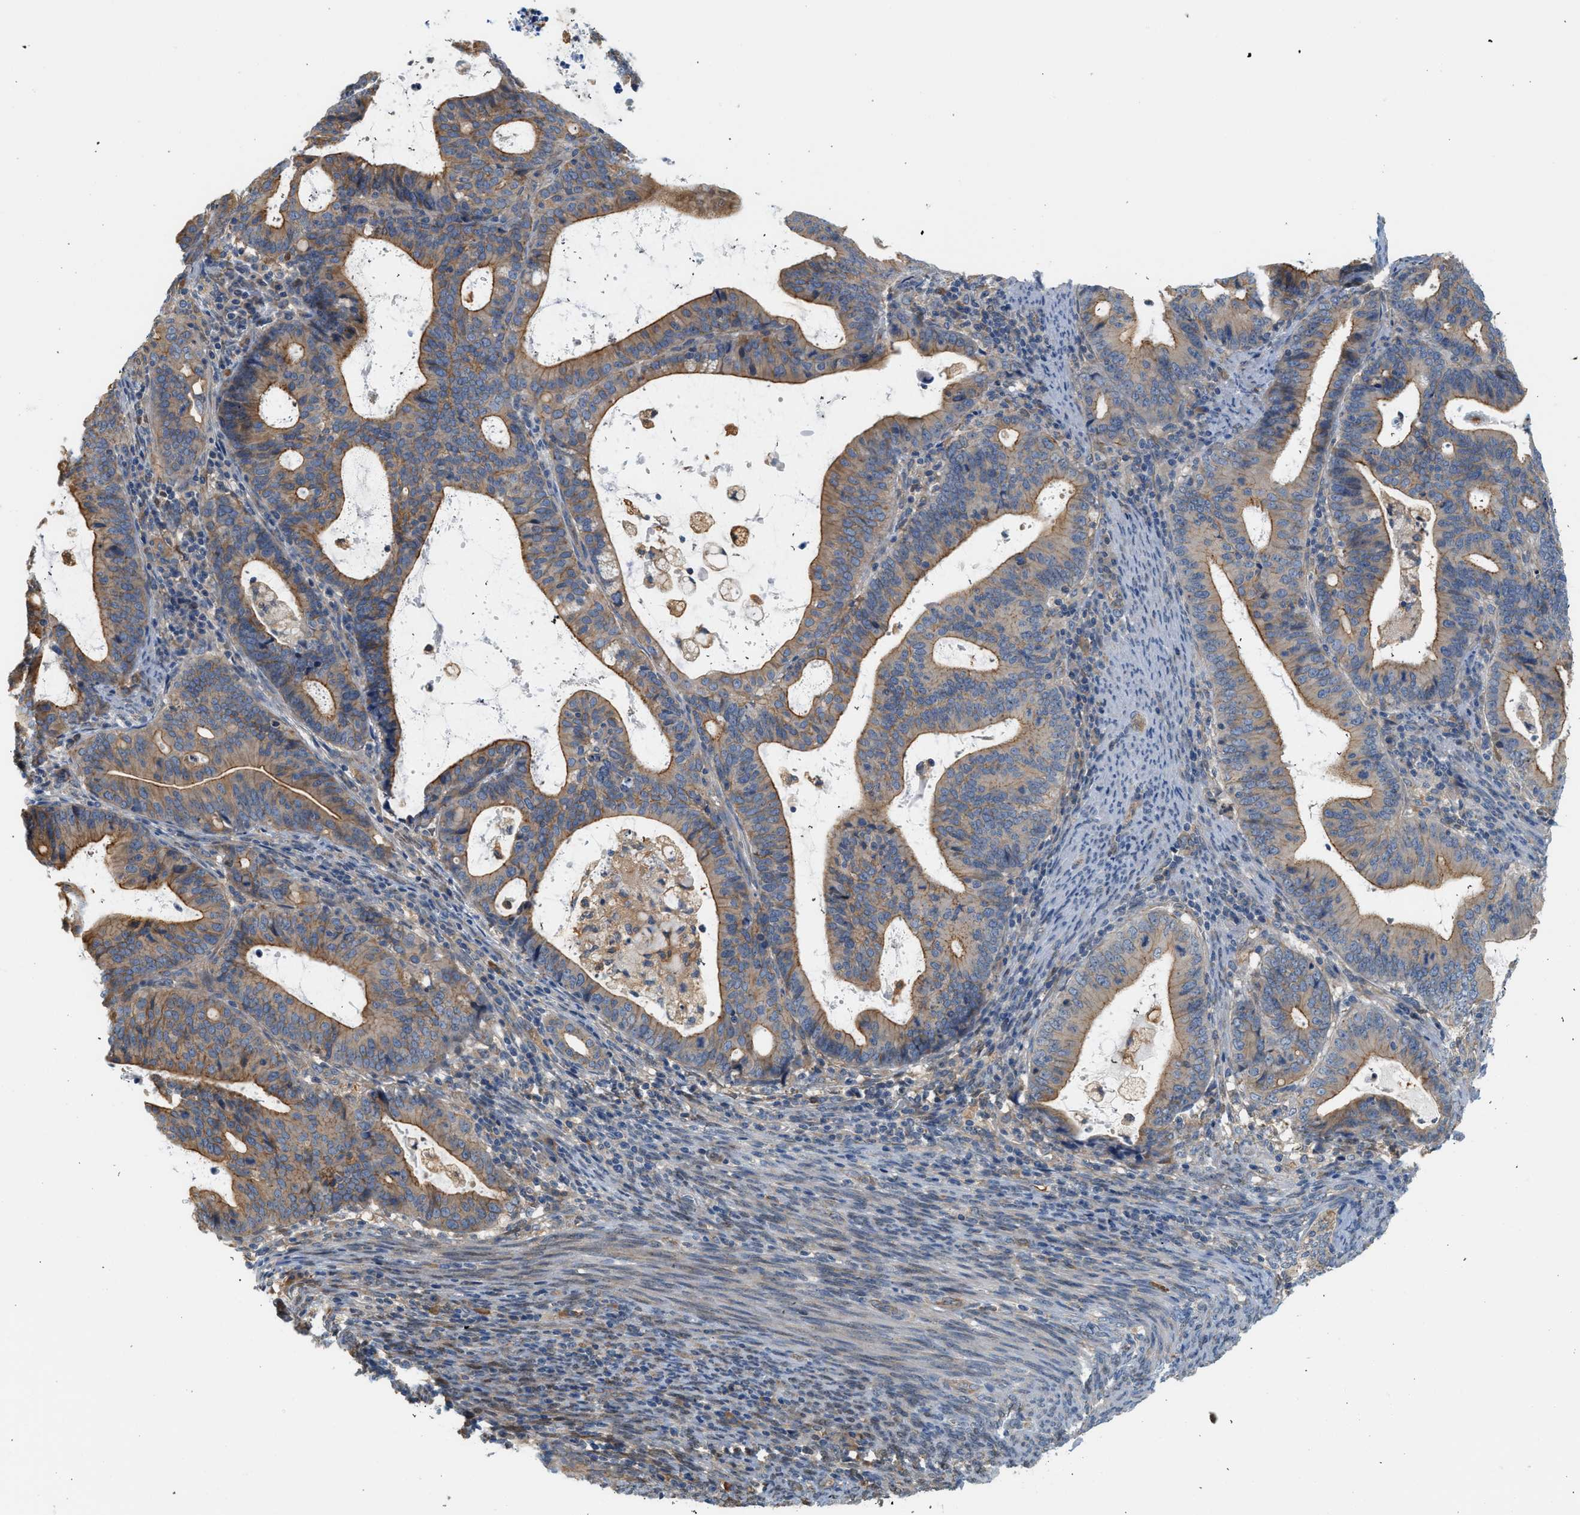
{"staining": {"intensity": "moderate", "quantity": ">75%", "location": "cytoplasmic/membranous"}, "tissue": "endometrial cancer", "cell_type": "Tumor cells", "image_type": "cancer", "snomed": [{"axis": "morphology", "description": "Adenocarcinoma, NOS"}, {"axis": "topography", "description": "Uterus"}], "caption": "IHC histopathology image of neoplastic tissue: human endometrial cancer (adenocarcinoma) stained using immunohistochemistry reveals medium levels of moderate protein expression localized specifically in the cytoplasmic/membranous of tumor cells, appearing as a cytoplasmic/membranous brown color.", "gene": "CTXN1", "patient": {"sex": "female", "age": 83}}